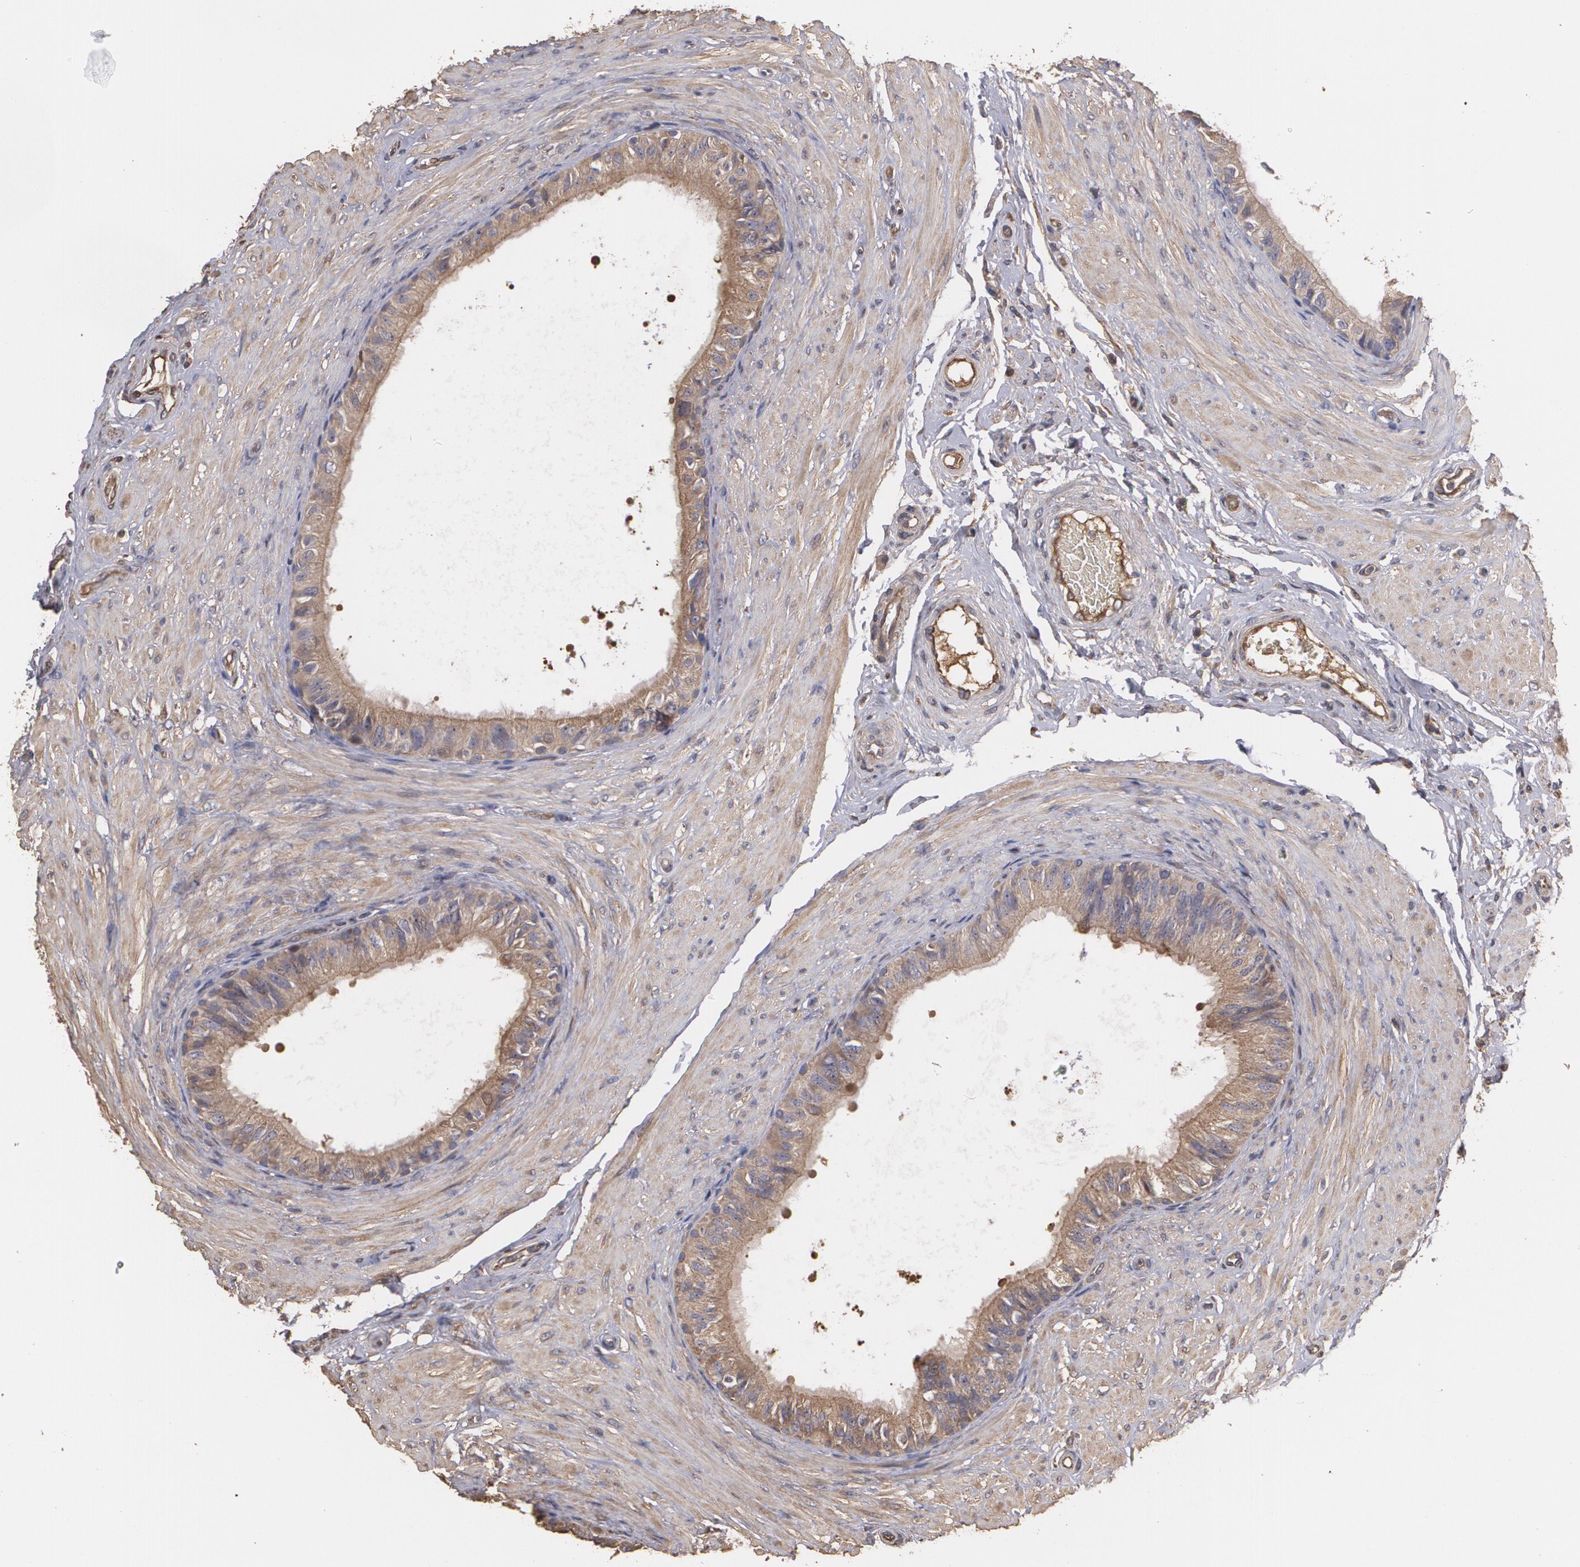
{"staining": {"intensity": "moderate", "quantity": ">75%", "location": "cytoplasmic/membranous"}, "tissue": "epididymis", "cell_type": "Glandular cells", "image_type": "normal", "snomed": [{"axis": "morphology", "description": "Normal tissue, NOS"}, {"axis": "topography", "description": "Epididymis"}], "caption": "Immunohistochemical staining of normal epididymis exhibits >75% levels of moderate cytoplasmic/membranous protein positivity in approximately >75% of glandular cells. Nuclei are stained in blue.", "gene": "PON1", "patient": {"sex": "male", "age": 68}}